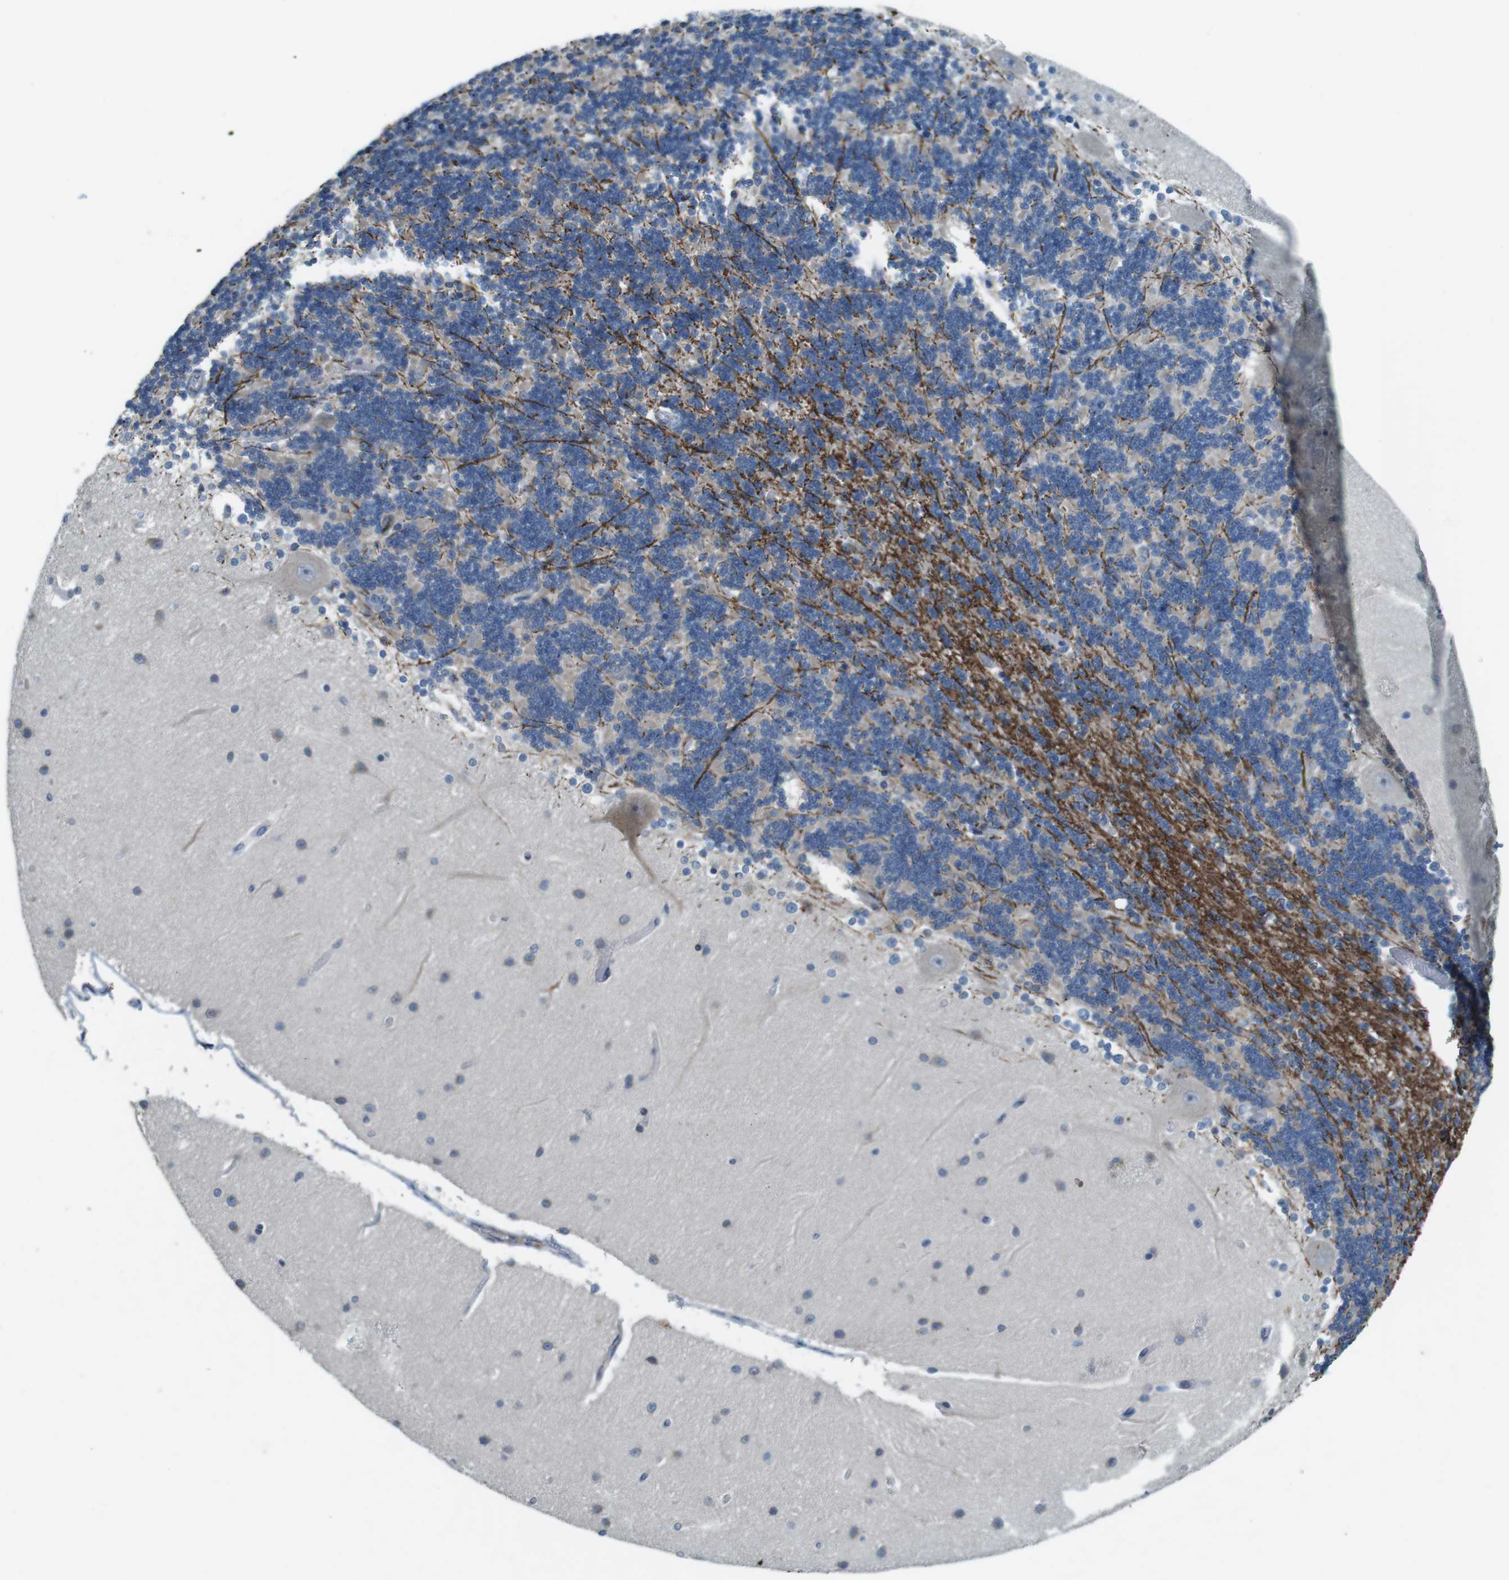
{"staining": {"intensity": "negative", "quantity": "none", "location": "none"}, "tissue": "cerebellum", "cell_type": "Cells in granular layer", "image_type": "normal", "snomed": [{"axis": "morphology", "description": "Normal tissue, NOS"}, {"axis": "topography", "description": "Cerebellum"}], "caption": "This is an immunohistochemistry micrograph of normal cerebellum. There is no staining in cells in granular layer.", "gene": "TYW1", "patient": {"sex": "female", "age": 54}}